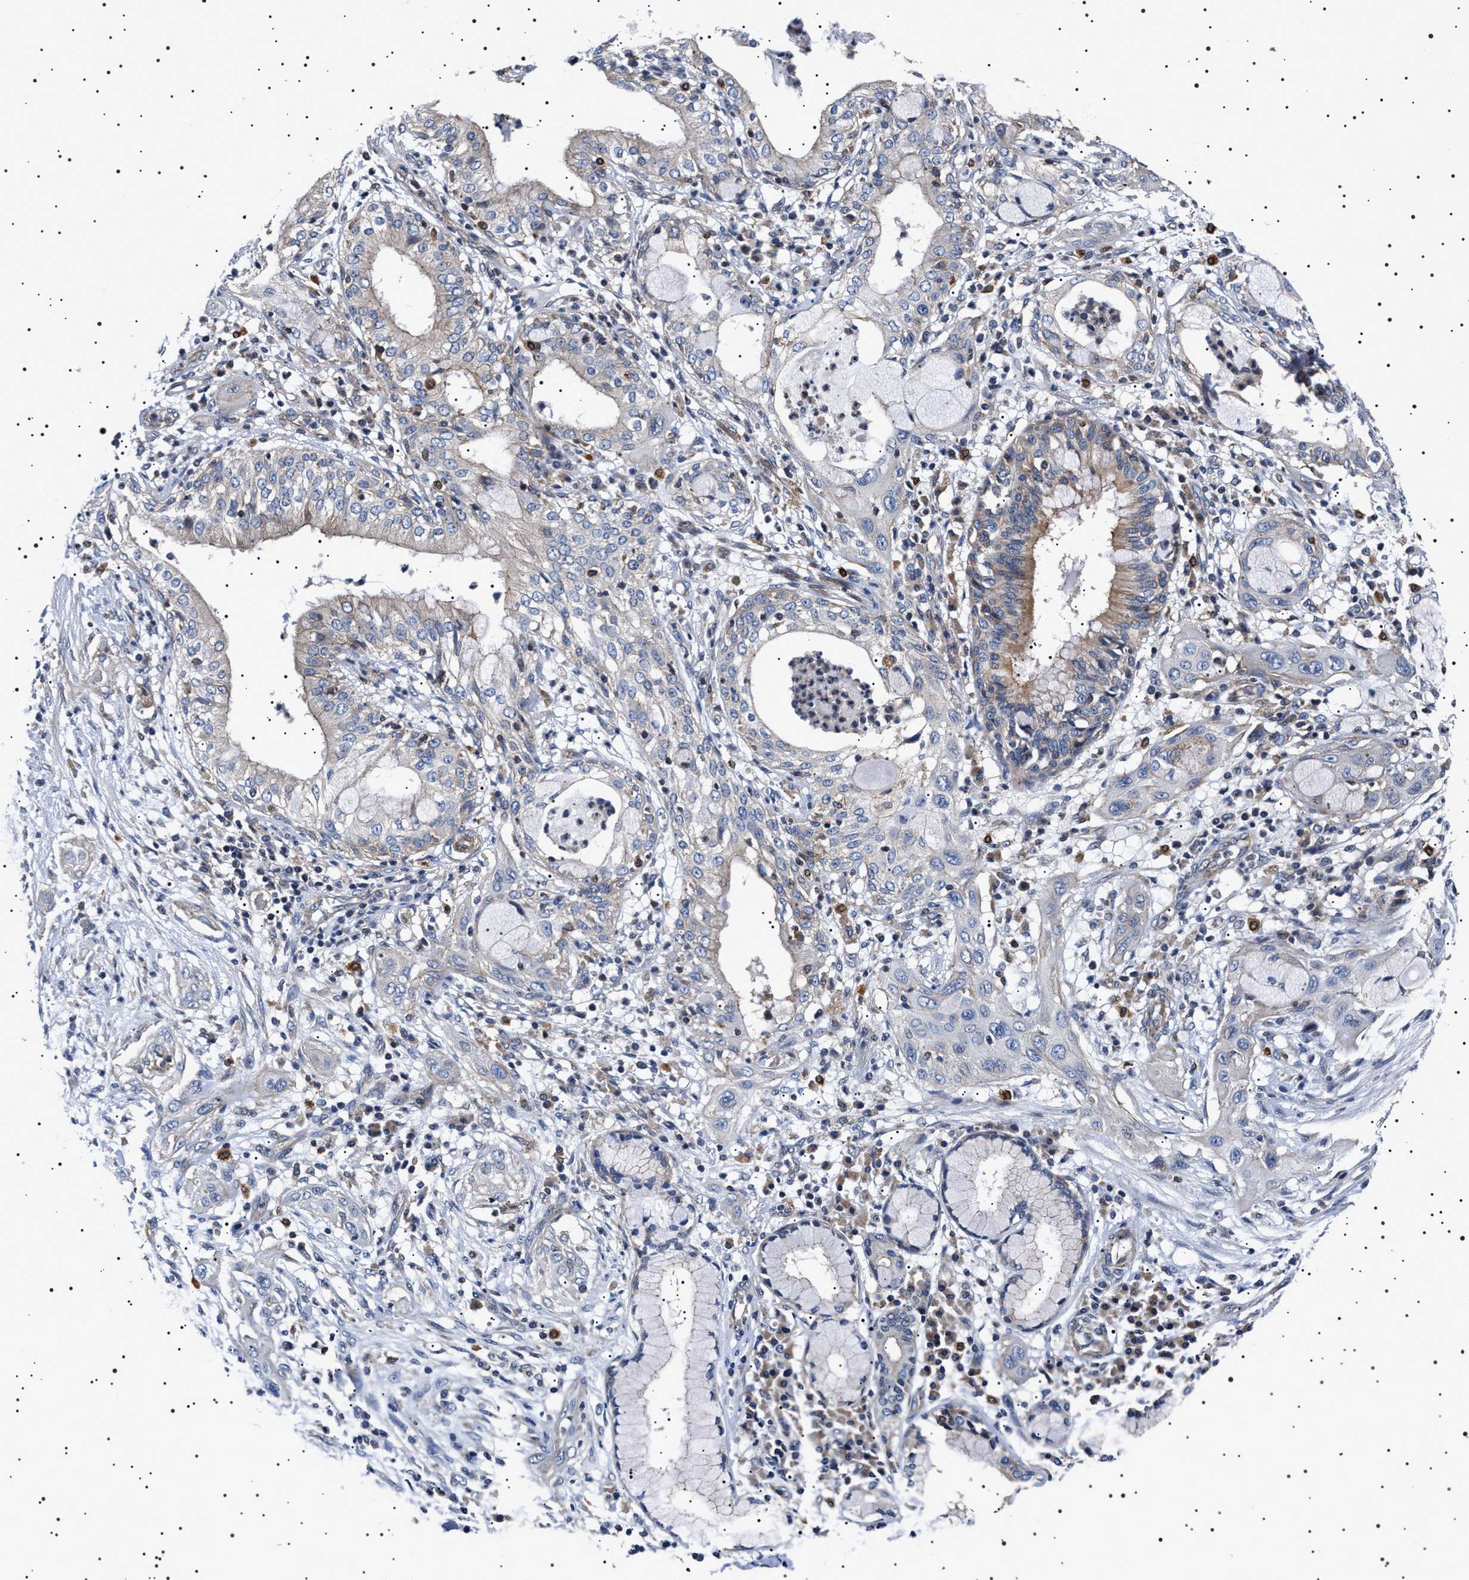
{"staining": {"intensity": "moderate", "quantity": "<25%", "location": "cytoplasmic/membranous"}, "tissue": "lung cancer", "cell_type": "Tumor cells", "image_type": "cancer", "snomed": [{"axis": "morphology", "description": "Squamous cell carcinoma, NOS"}, {"axis": "topography", "description": "Lung"}], "caption": "Immunohistochemistry (IHC) (DAB) staining of human lung squamous cell carcinoma reveals moderate cytoplasmic/membranous protein staining in approximately <25% of tumor cells.", "gene": "SLC4A7", "patient": {"sex": "female", "age": 47}}